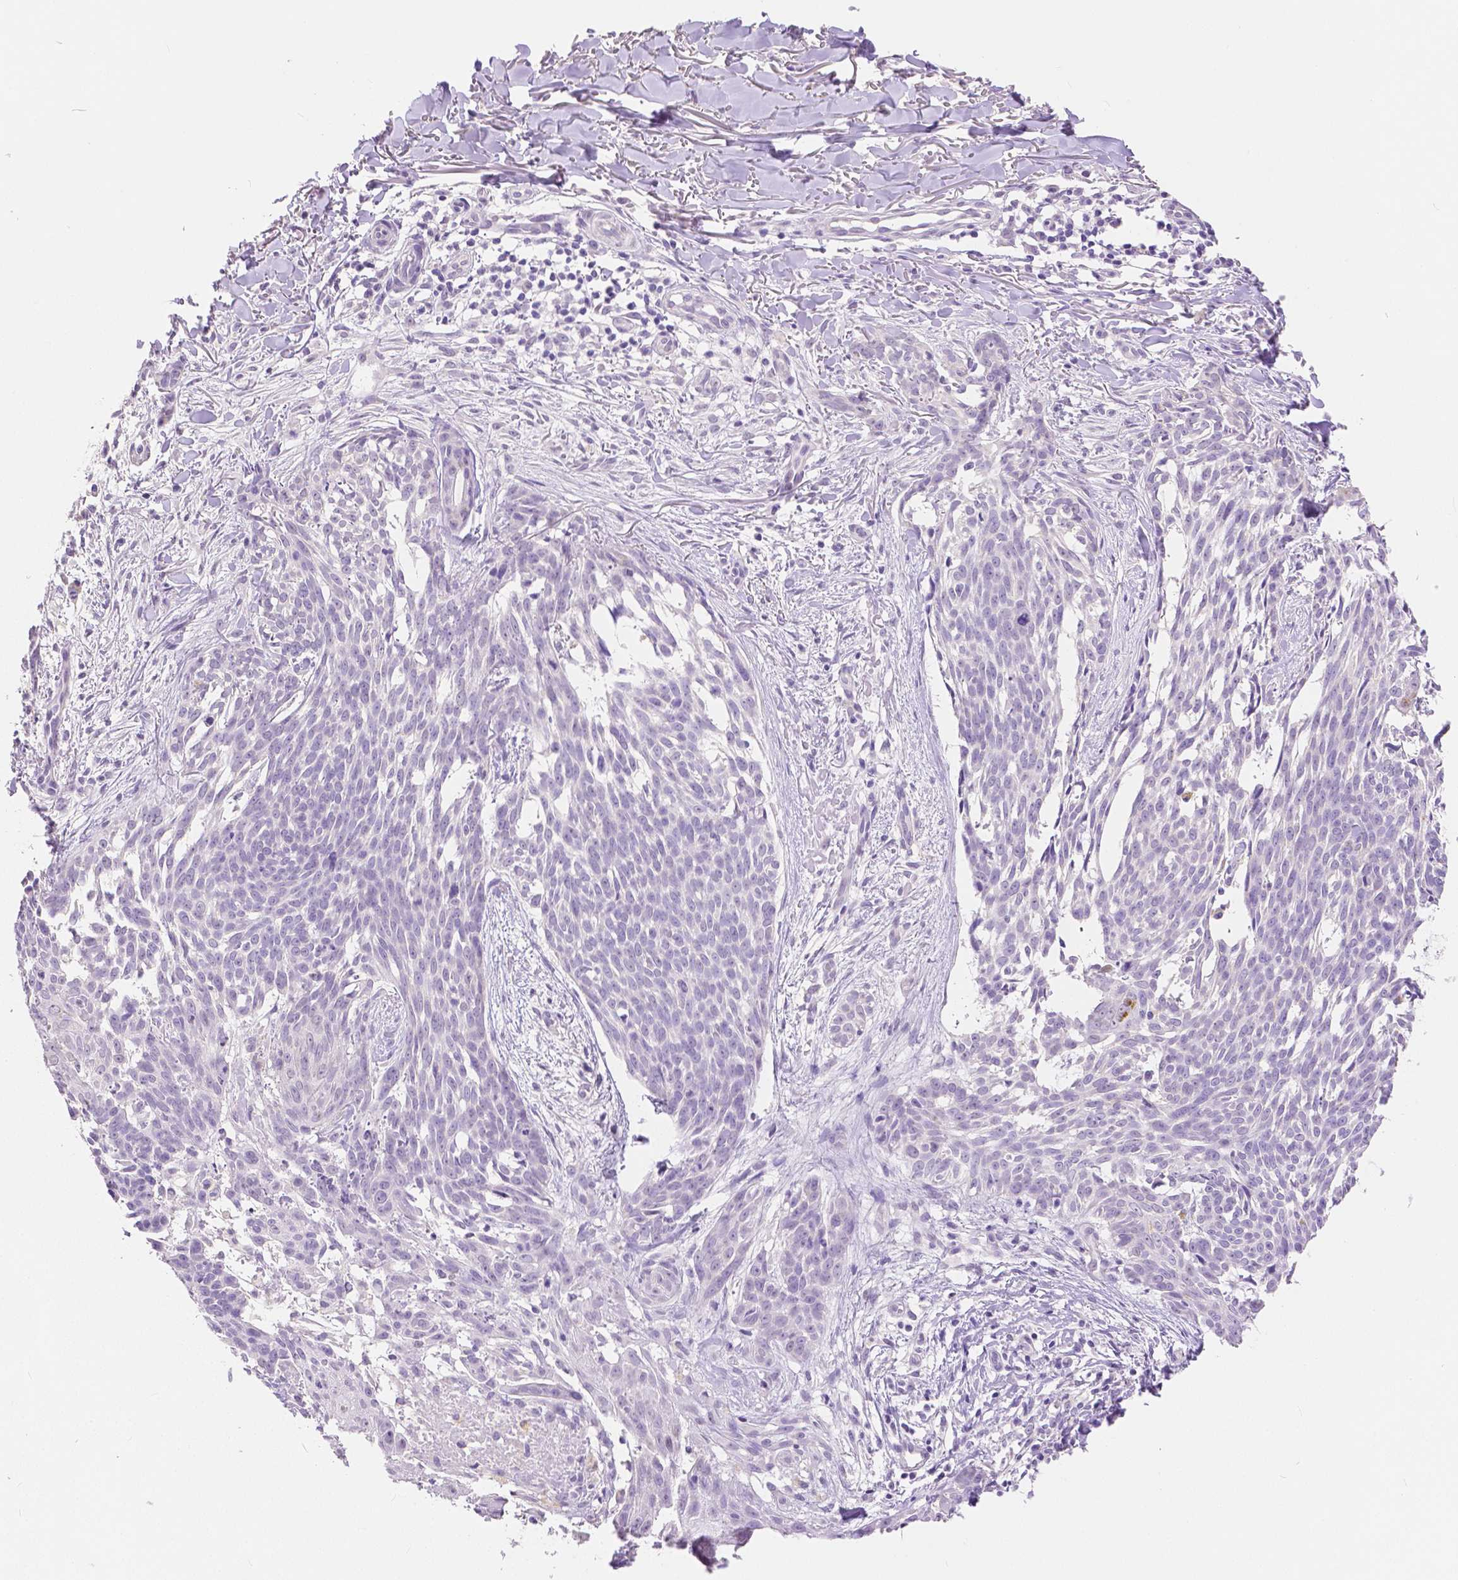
{"staining": {"intensity": "negative", "quantity": "none", "location": "none"}, "tissue": "skin cancer", "cell_type": "Tumor cells", "image_type": "cancer", "snomed": [{"axis": "morphology", "description": "Basal cell carcinoma"}, {"axis": "topography", "description": "Skin"}], "caption": "Skin basal cell carcinoma stained for a protein using immunohistochemistry shows no positivity tumor cells.", "gene": "HNF1B", "patient": {"sex": "male", "age": 88}}